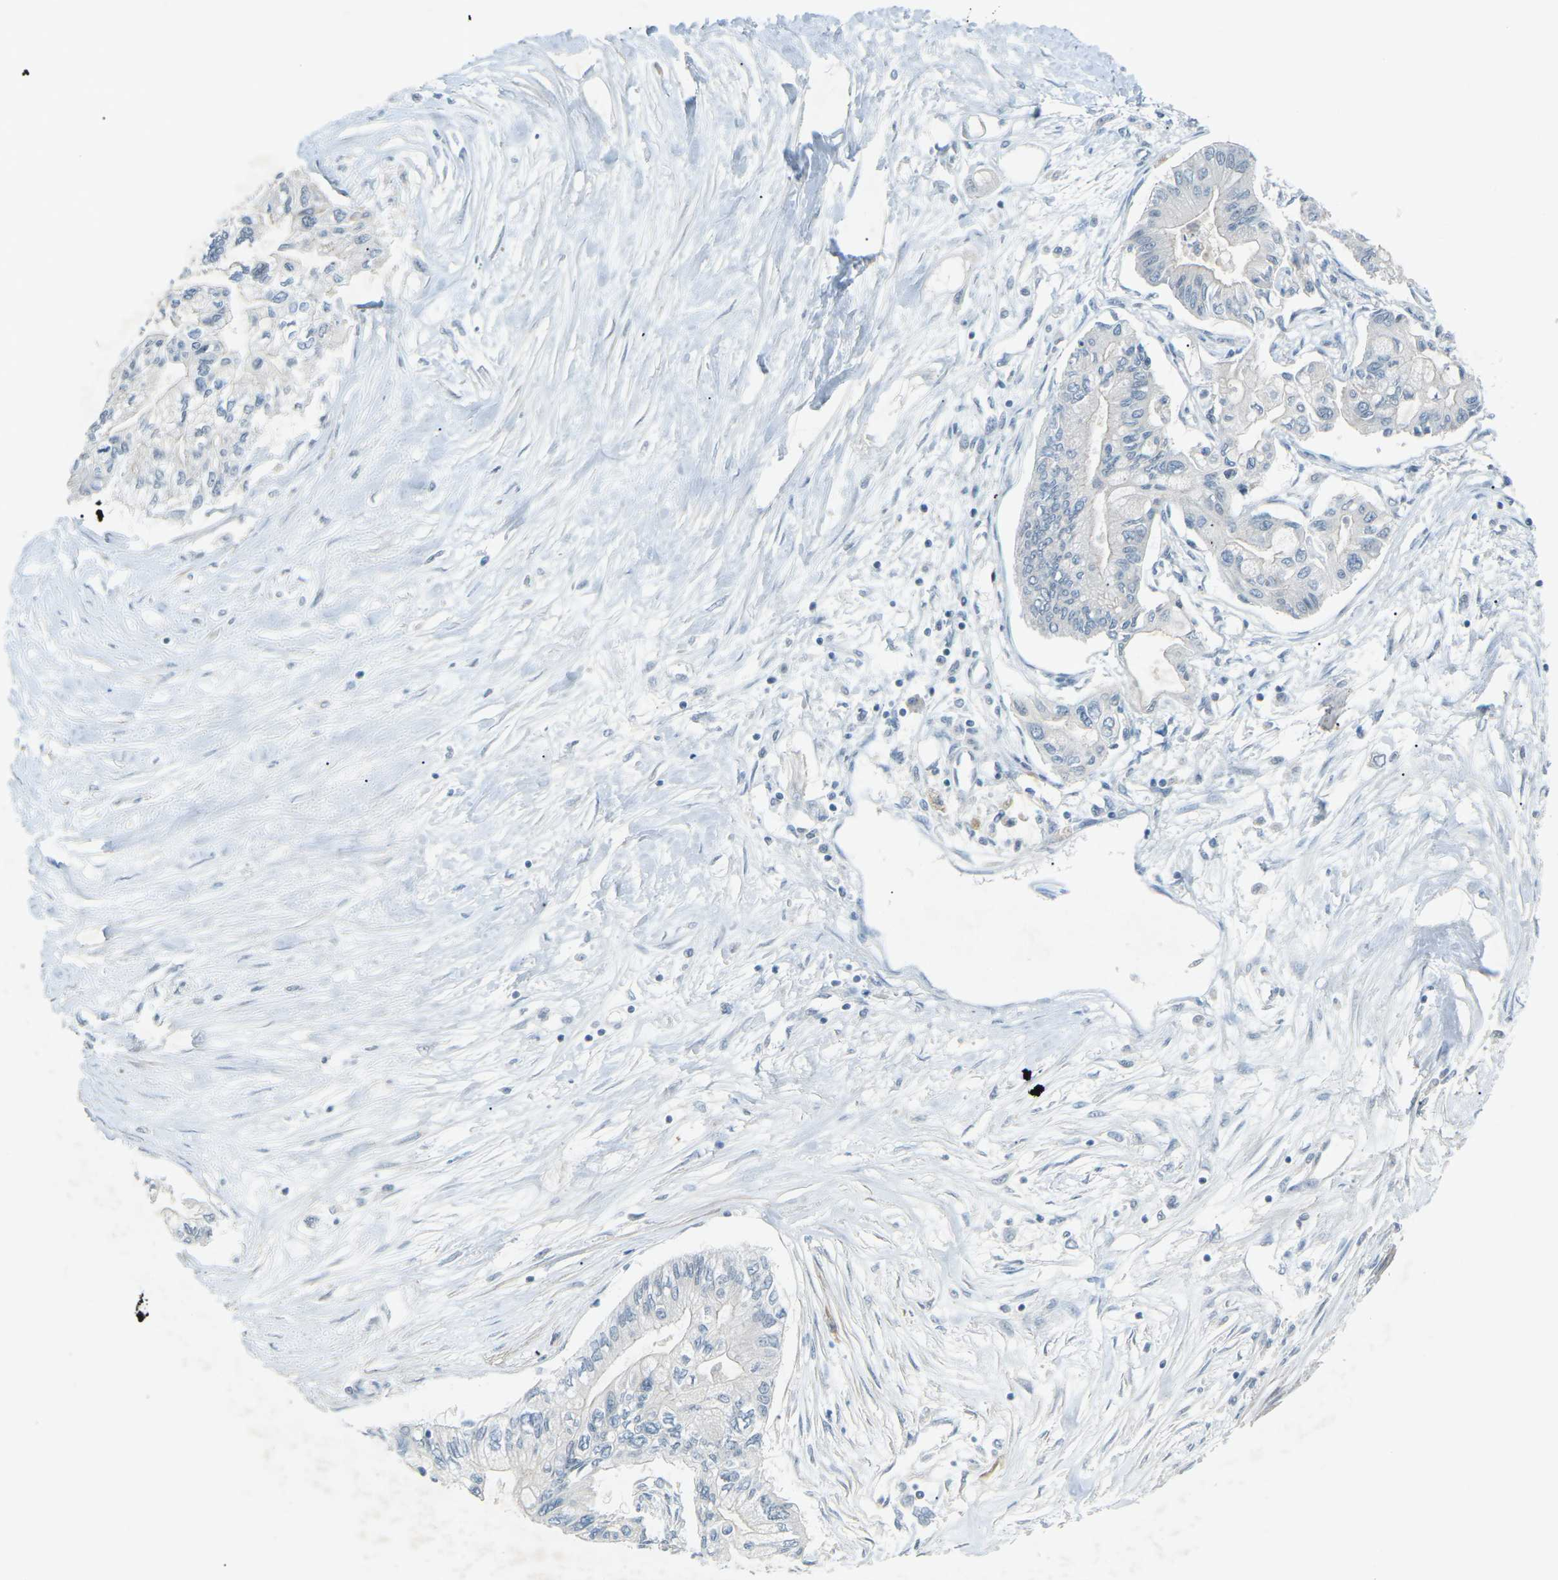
{"staining": {"intensity": "negative", "quantity": "none", "location": "none"}, "tissue": "pancreatic cancer", "cell_type": "Tumor cells", "image_type": "cancer", "snomed": [{"axis": "morphology", "description": "Adenocarcinoma, NOS"}, {"axis": "topography", "description": "Pancreas"}], "caption": "Pancreatic adenocarcinoma was stained to show a protein in brown. There is no significant staining in tumor cells.", "gene": "RTN3", "patient": {"sex": "female", "age": 77}}